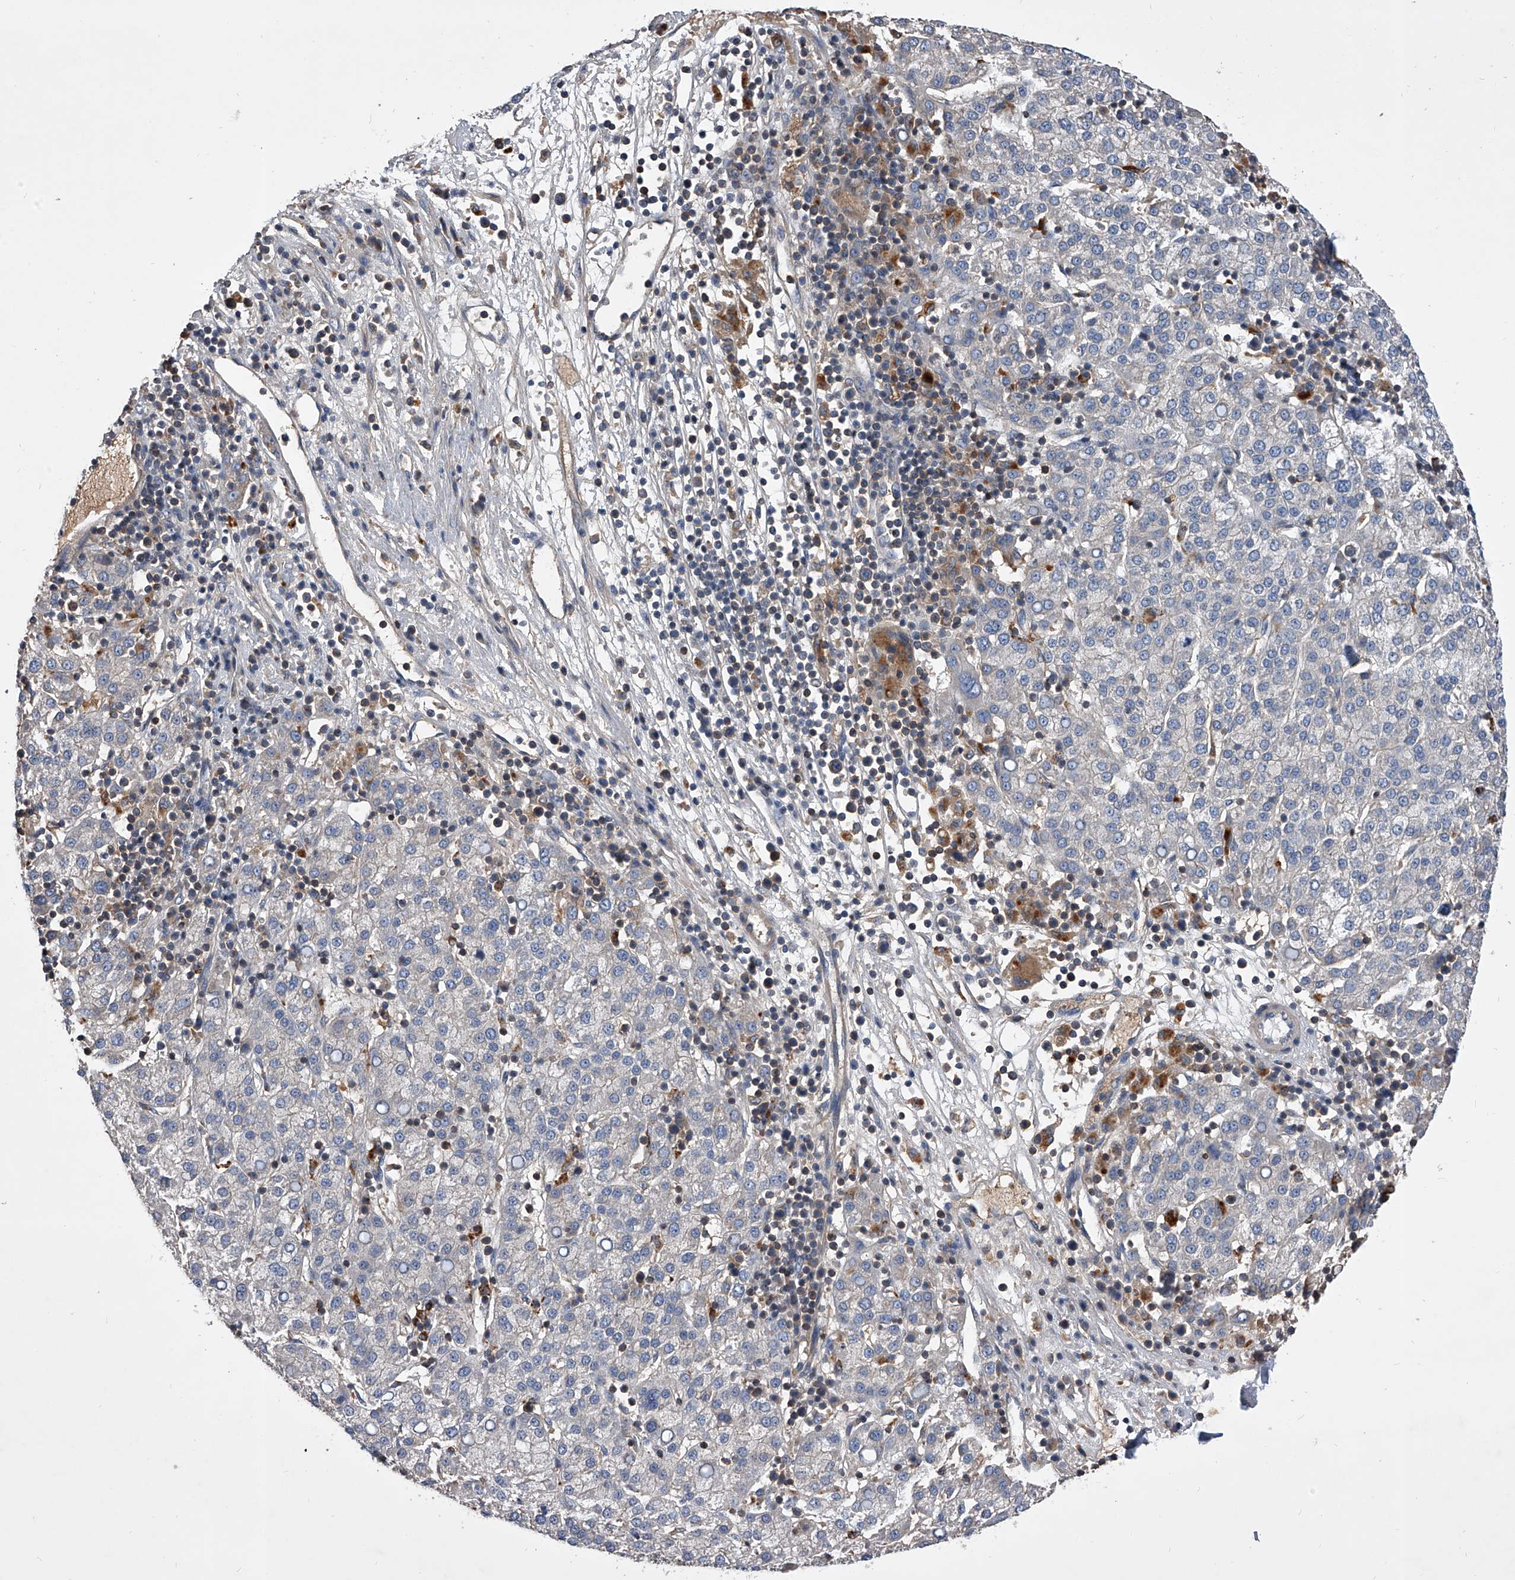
{"staining": {"intensity": "negative", "quantity": "none", "location": "none"}, "tissue": "liver cancer", "cell_type": "Tumor cells", "image_type": "cancer", "snomed": [{"axis": "morphology", "description": "Carcinoma, Hepatocellular, NOS"}, {"axis": "topography", "description": "Liver"}], "caption": "High power microscopy image of an IHC photomicrograph of hepatocellular carcinoma (liver), revealing no significant positivity in tumor cells.", "gene": "CUL7", "patient": {"sex": "female", "age": 58}}